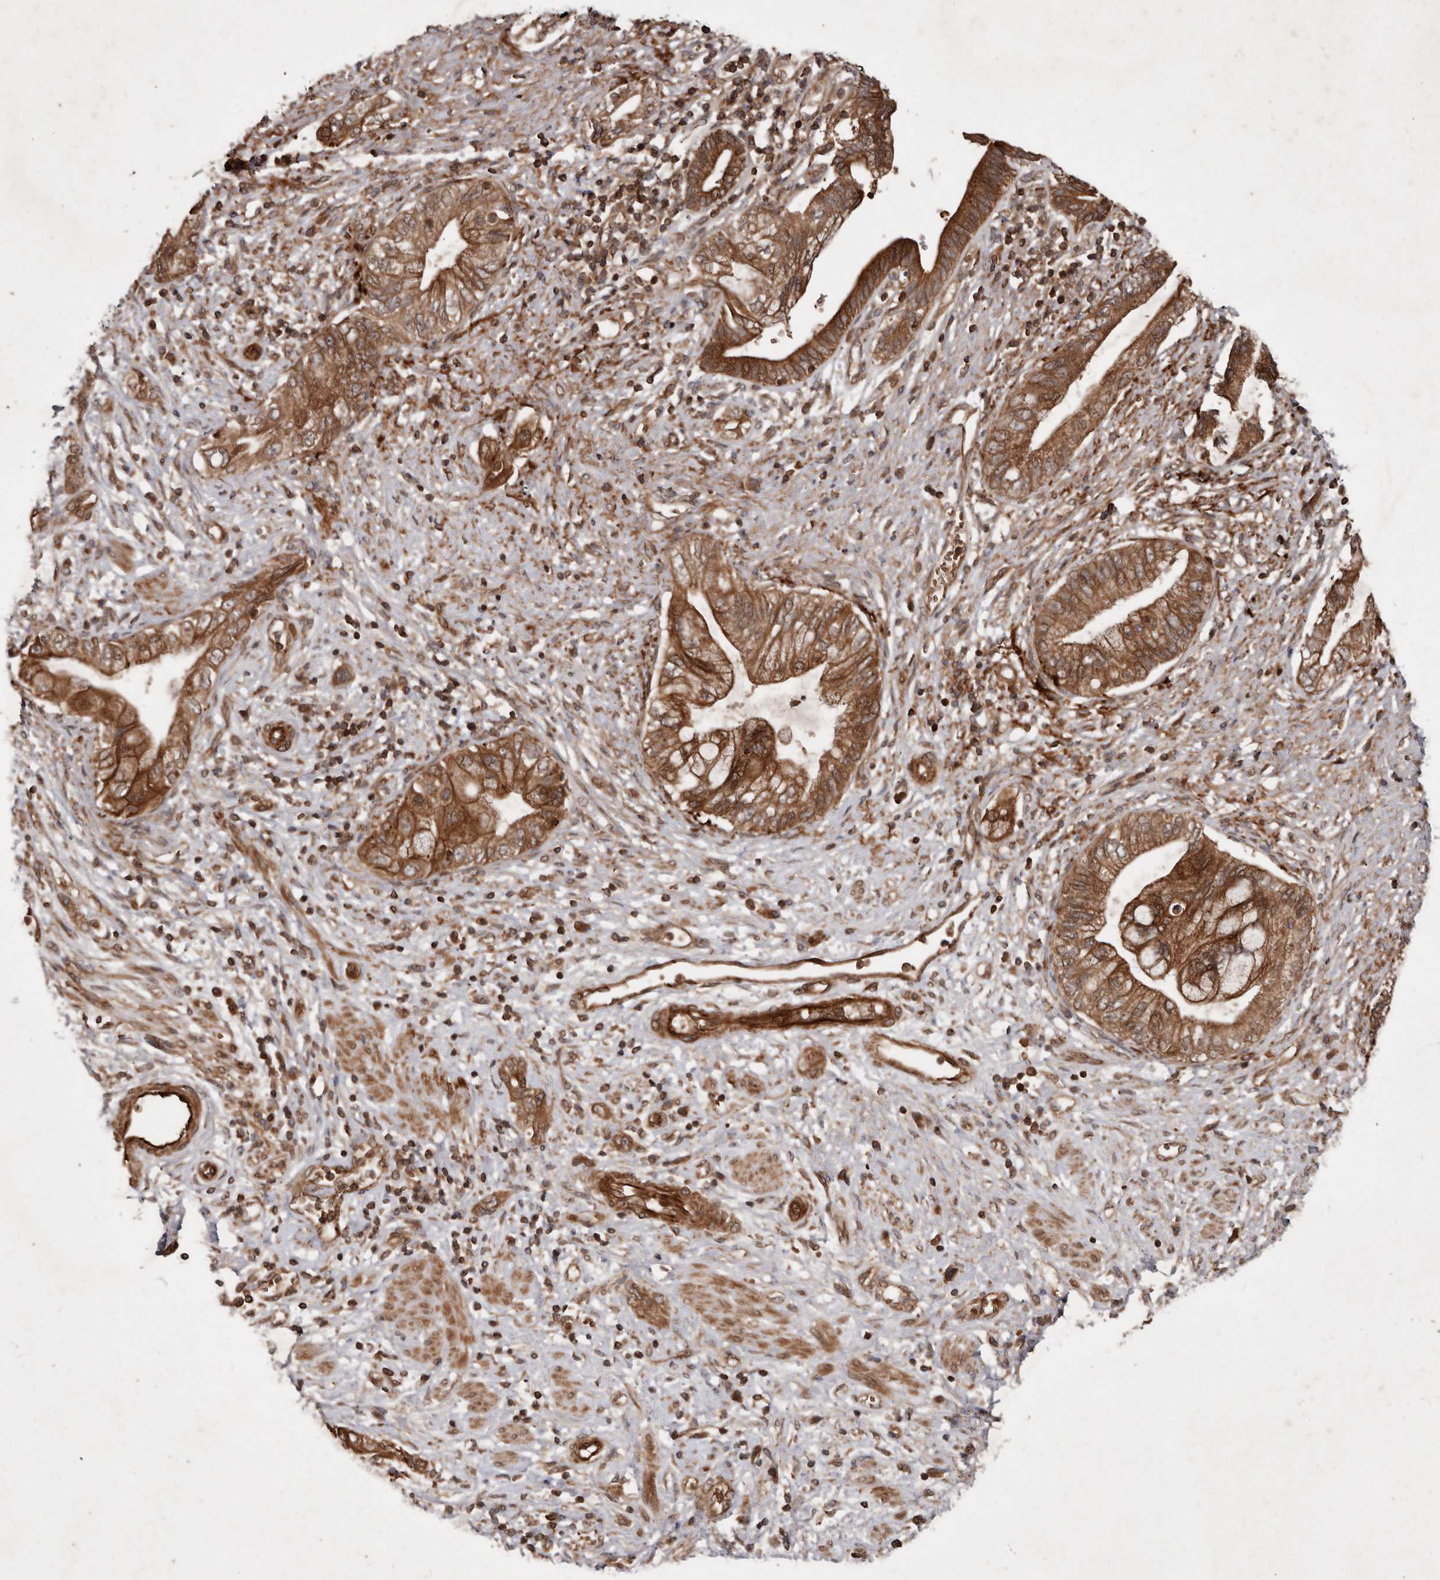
{"staining": {"intensity": "moderate", "quantity": ">75%", "location": "cytoplasmic/membranous"}, "tissue": "pancreatic cancer", "cell_type": "Tumor cells", "image_type": "cancer", "snomed": [{"axis": "morphology", "description": "Adenocarcinoma, NOS"}, {"axis": "topography", "description": "Pancreas"}], "caption": "Protein expression analysis of human pancreatic cancer reveals moderate cytoplasmic/membranous staining in about >75% of tumor cells.", "gene": "STK36", "patient": {"sex": "female", "age": 73}}